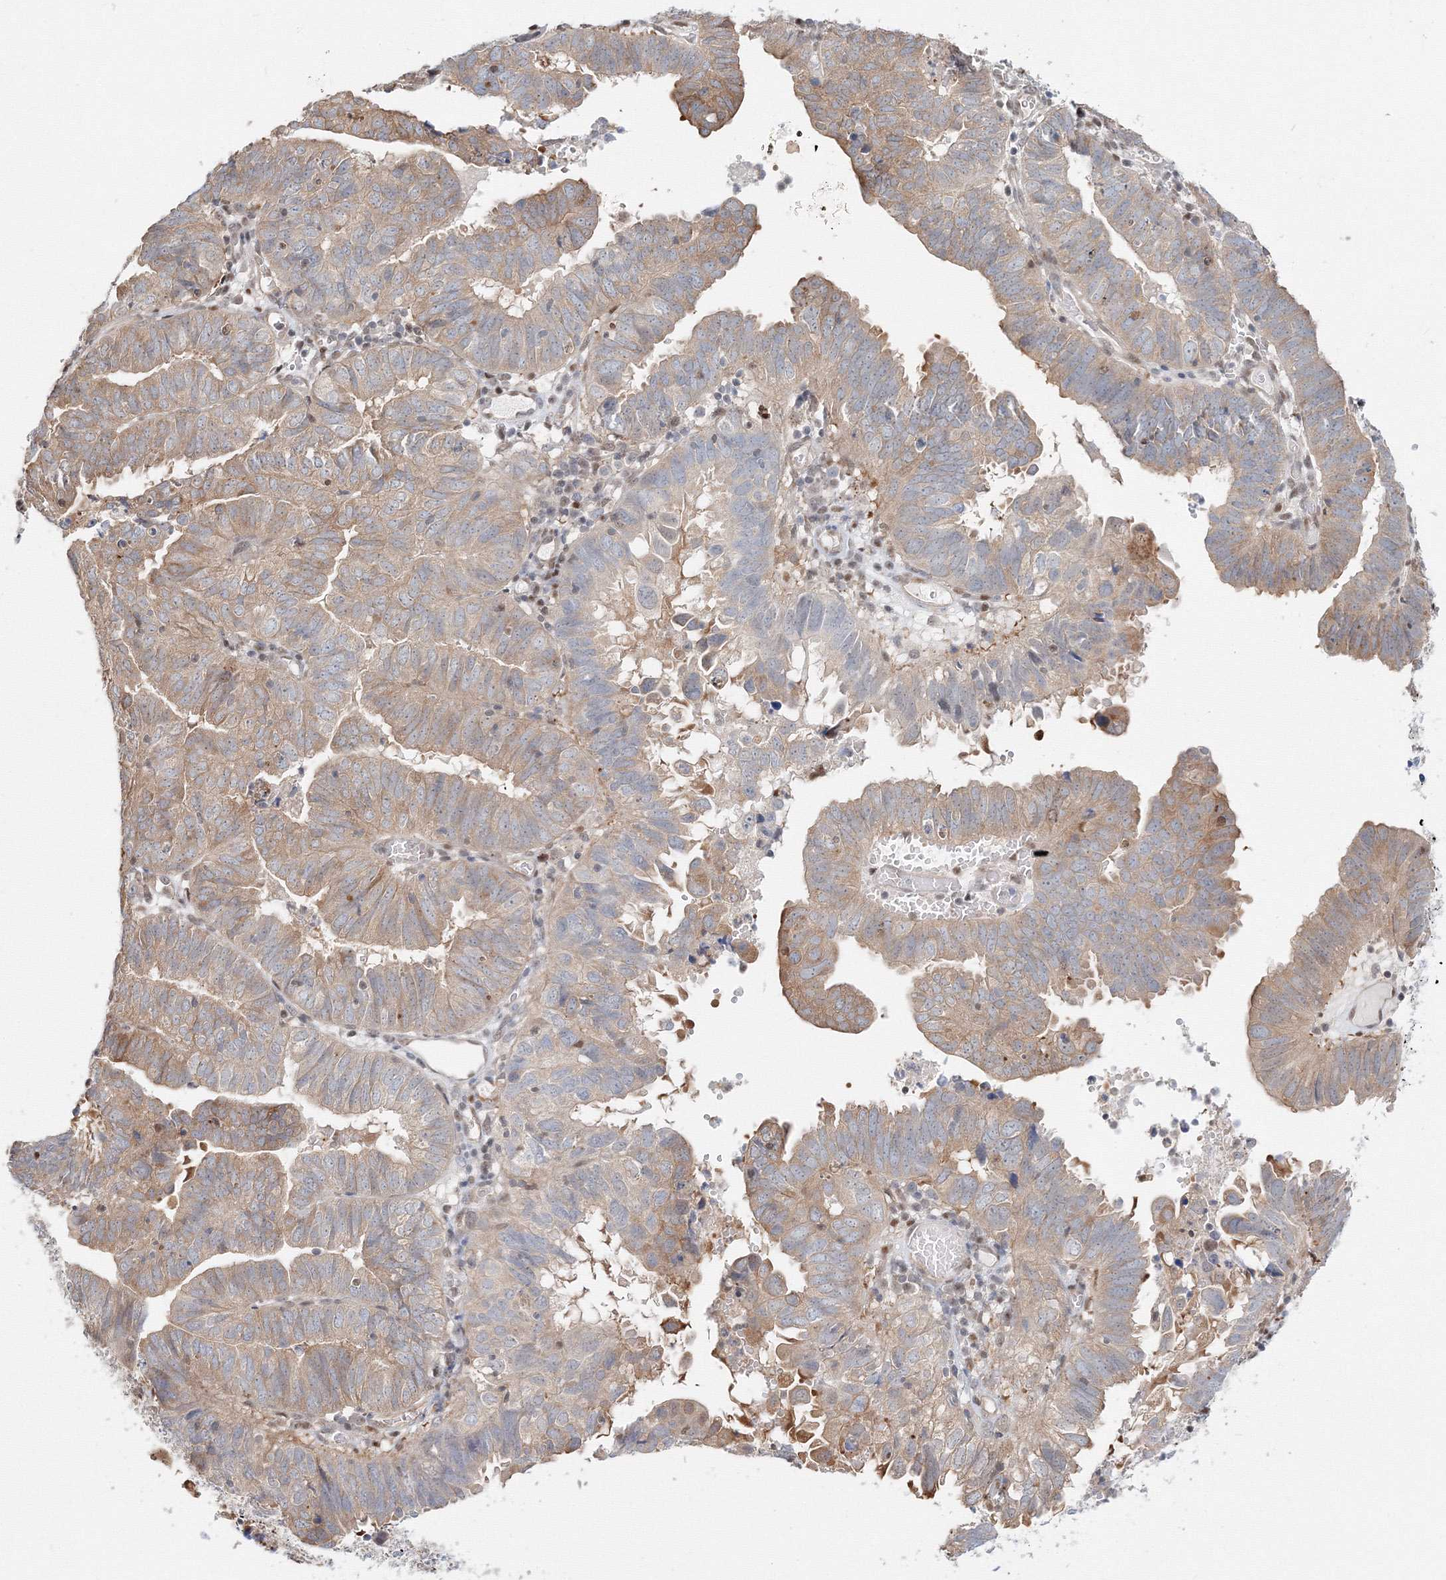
{"staining": {"intensity": "moderate", "quantity": ">75%", "location": "cytoplasmic/membranous"}, "tissue": "endometrial cancer", "cell_type": "Tumor cells", "image_type": "cancer", "snomed": [{"axis": "morphology", "description": "Adenocarcinoma, NOS"}, {"axis": "topography", "description": "Uterus"}], "caption": "Protein staining of adenocarcinoma (endometrial) tissue shows moderate cytoplasmic/membranous positivity in approximately >75% of tumor cells.", "gene": "ARHGAP21", "patient": {"sex": "female", "age": 77}}